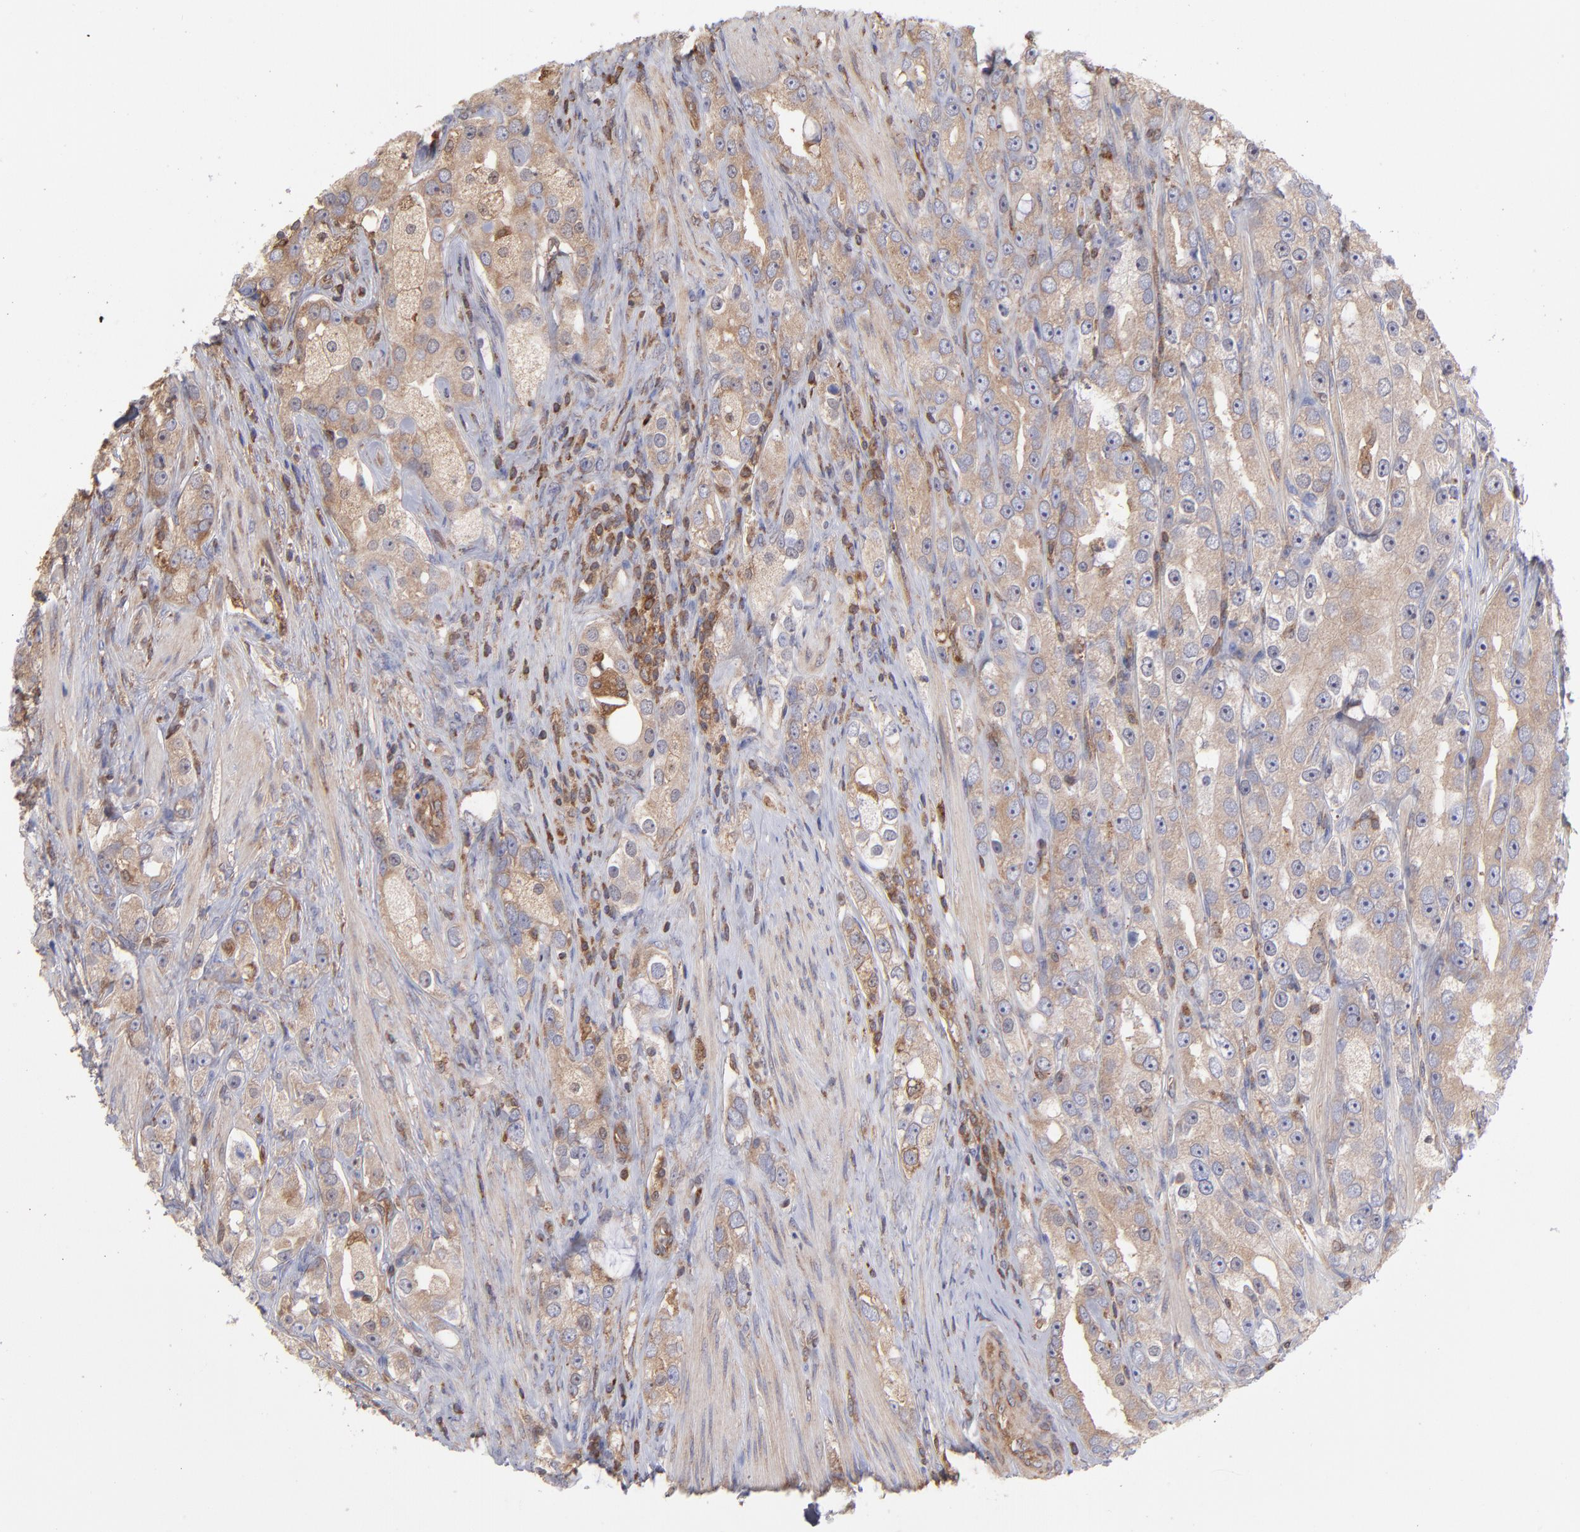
{"staining": {"intensity": "weak", "quantity": "<25%", "location": "cytoplasmic/membranous"}, "tissue": "prostate cancer", "cell_type": "Tumor cells", "image_type": "cancer", "snomed": [{"axis": "morphology", "description": "Adenocarcinoma, High grade"}, {"axis": "topography", "description": "Prostate"}], "caption": "Human prostate cancer (high-grade adenocarcinoma) stained for a protein using immunohistochemistry (IHC) demonstrates no expression in tumor cells.", "gene": "MAPRE1", "patient": {"sex": "male", "age": 63}}